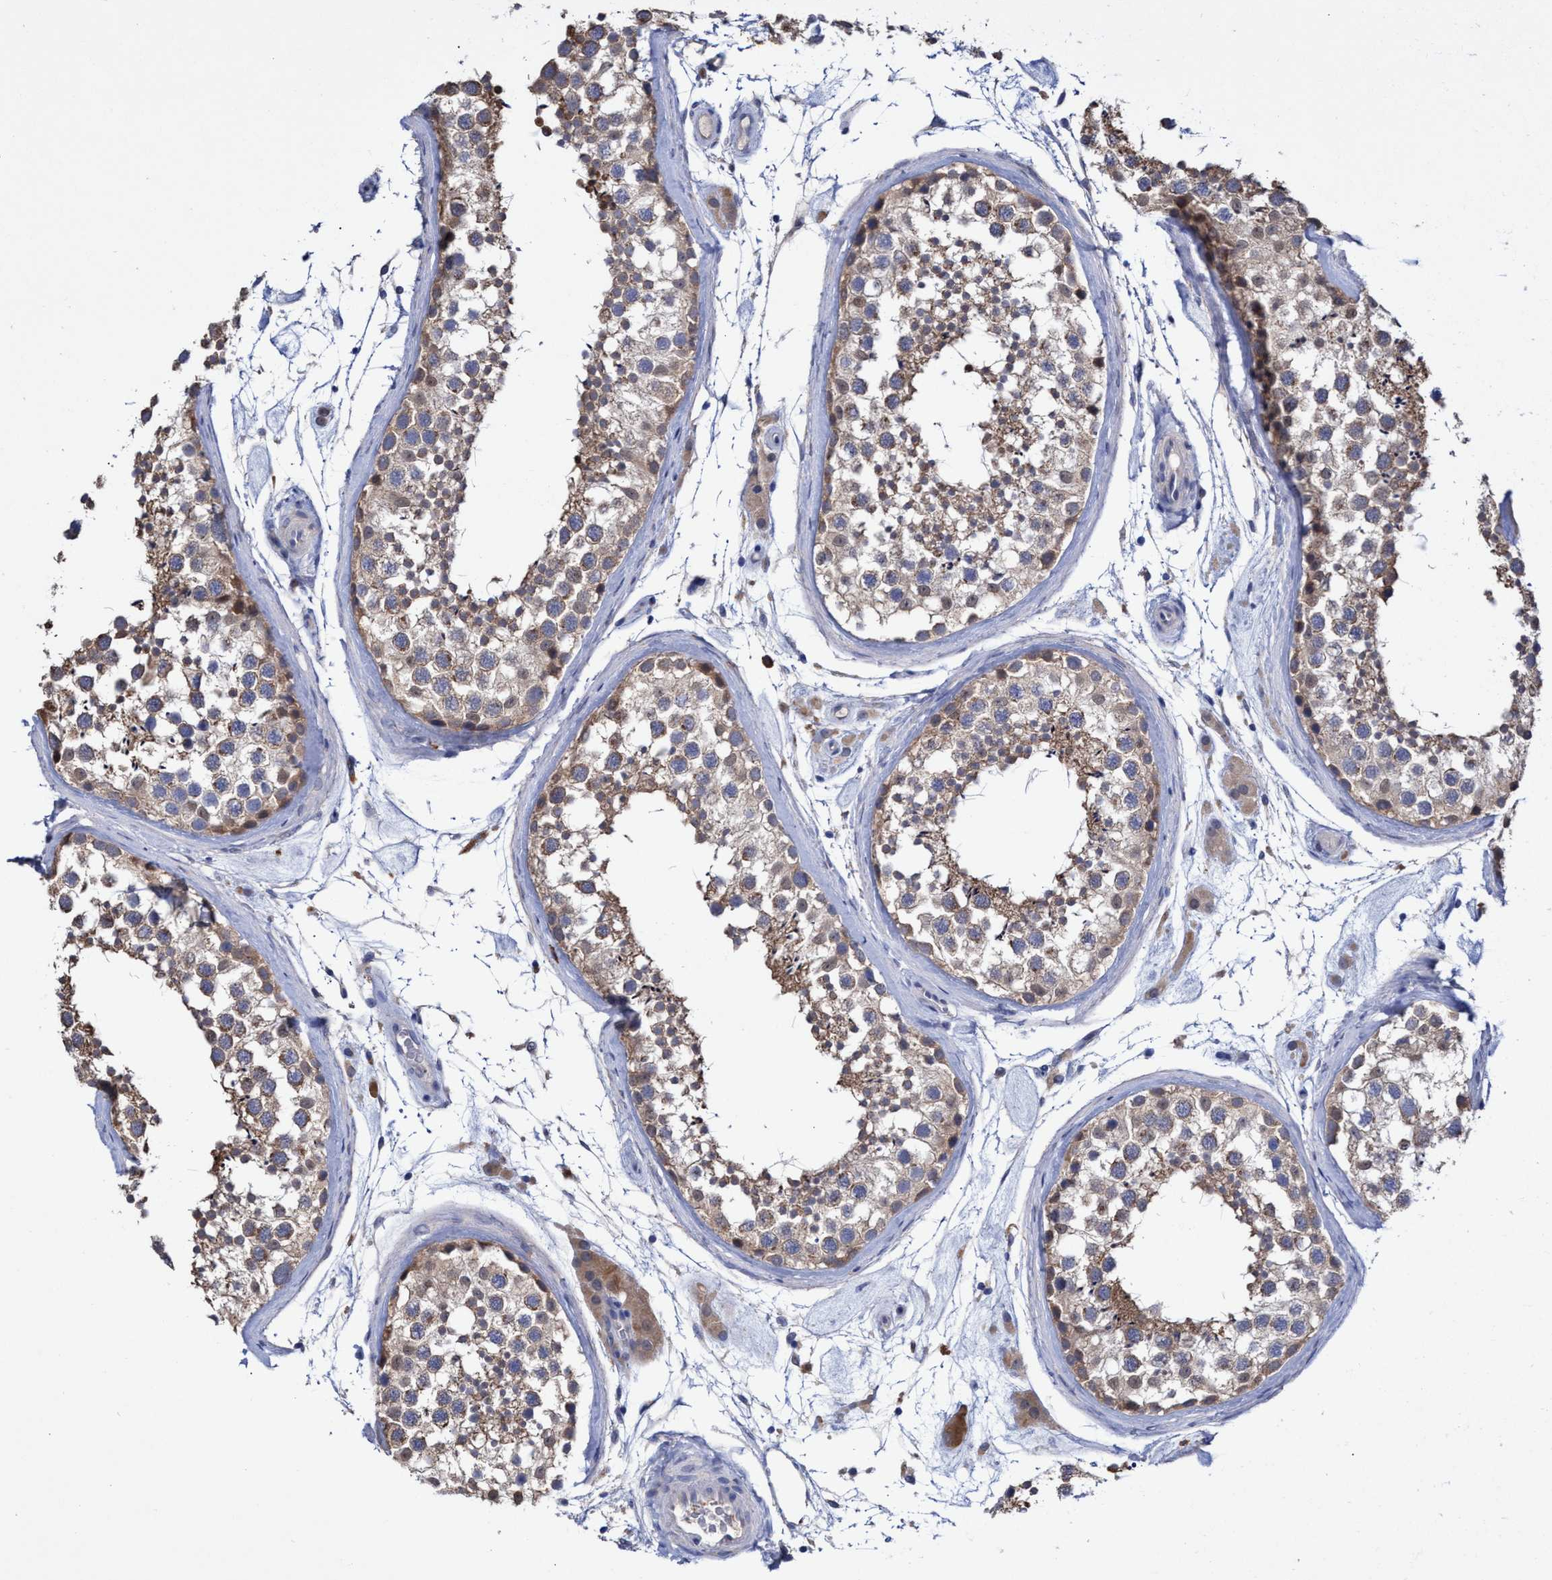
{"staining": {"intensity": "weak", "quantity": ">75%", "location": "cytoplasmic/membranous"}, "tissue": "testis", "cell_type": "Cells in seminiferous ducts", "image_type": "normal", "snomed": [{"axis": "morphology", "description": "Normal tissue, NOS"}, {"axis": "topography", "description": "Testis"}], "caption": "Testis stained with immunohistochemistry exhibits weak cytoplasmic/membranous expression in about >75% of cells in seminiferous ducts. (Stains: DAB (3,3'-diaminobenzidine) in brown, nuclei in blue, Microscopy: brightfield microscopy at high magnification).", "gene": "SVEP1", "patient": {"sex": "male", "age": 46}}